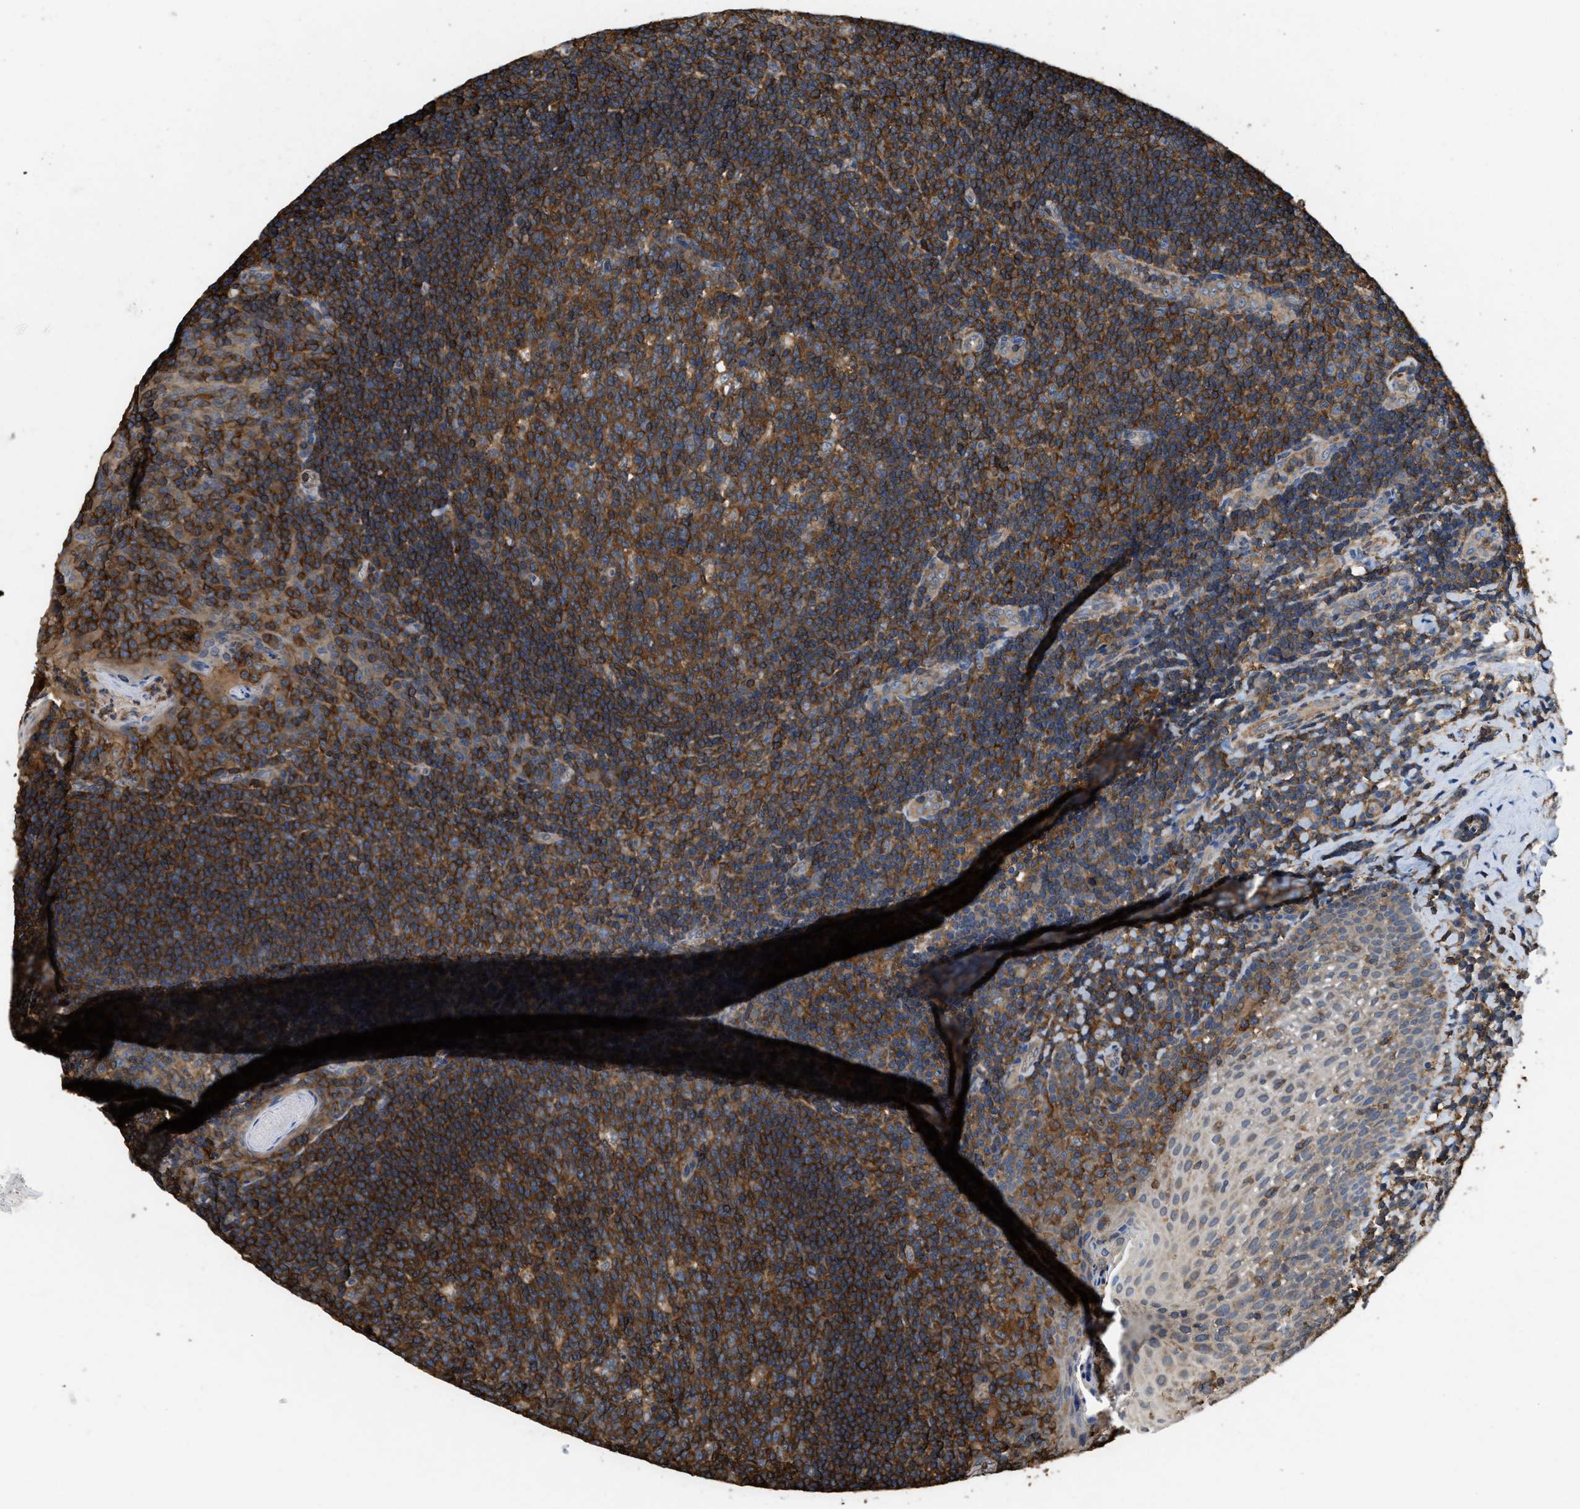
{"staining": {"intensity": "moderate", "quantity": ">75%", "location": "cytoplasmic/membranous"}, "tissue": "tonsil", "cell_type": "Germinal center cells", "image_type": "normal", "snomed": [{"axis": "morphology", "description": "Normal tissue, NOS"}, {"axis": "topography", "description": "Tonsil"}], "caption": "Protein expression analysis of benign tonsil shows moderate cytoplasmic/membranous positivity in about >75% of germinal center cells.", "gene": "LINGO2", "patient": {"sex": "male", "age": 17}}